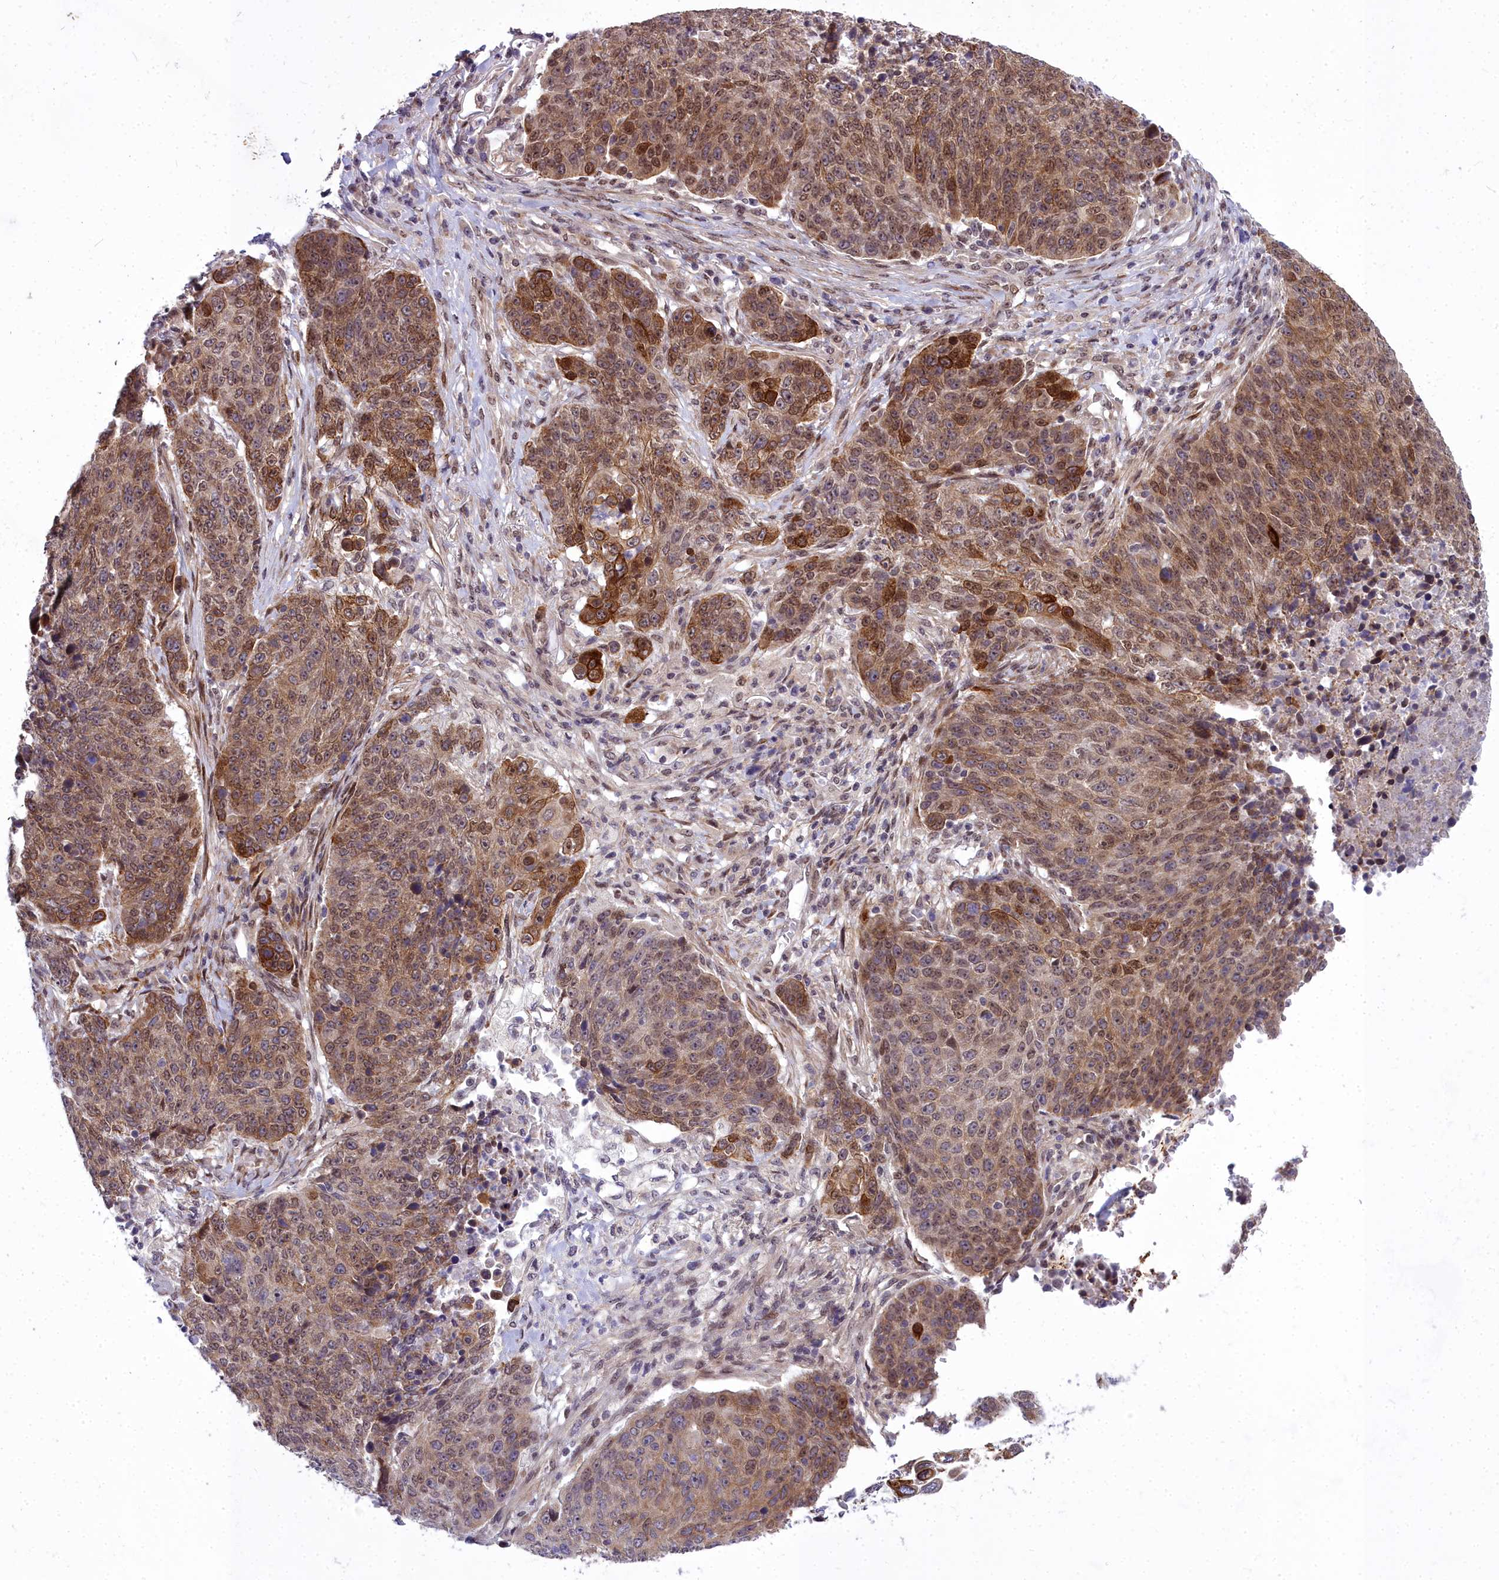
{"staining": {"intensity": "moderate", "quantity": ">75%", "location": "cytoplasmic/membranous,nuclear"}, "tissue": "lung cancer", "cell_type": "Tumor cells", "image_type": "cancer", "snomed": [{"axis": "morphology", "description": "Normal tissue, NOS"}, {"axis": "morphology", "description": "Squamous cell carcinoma, NOS"}, {"axis": "topography", "description": "Lymph node"}, {"axis": "topography", "description": "Lung"}], "caption": "Protein expression analysis of human lung cancer reveals moderate cytoplasmic/membranous and nuclear positivity in approximately >75% of tumor cells.", "gene": "ABCB8", "patient": {"sex": "male", "age": 66}}